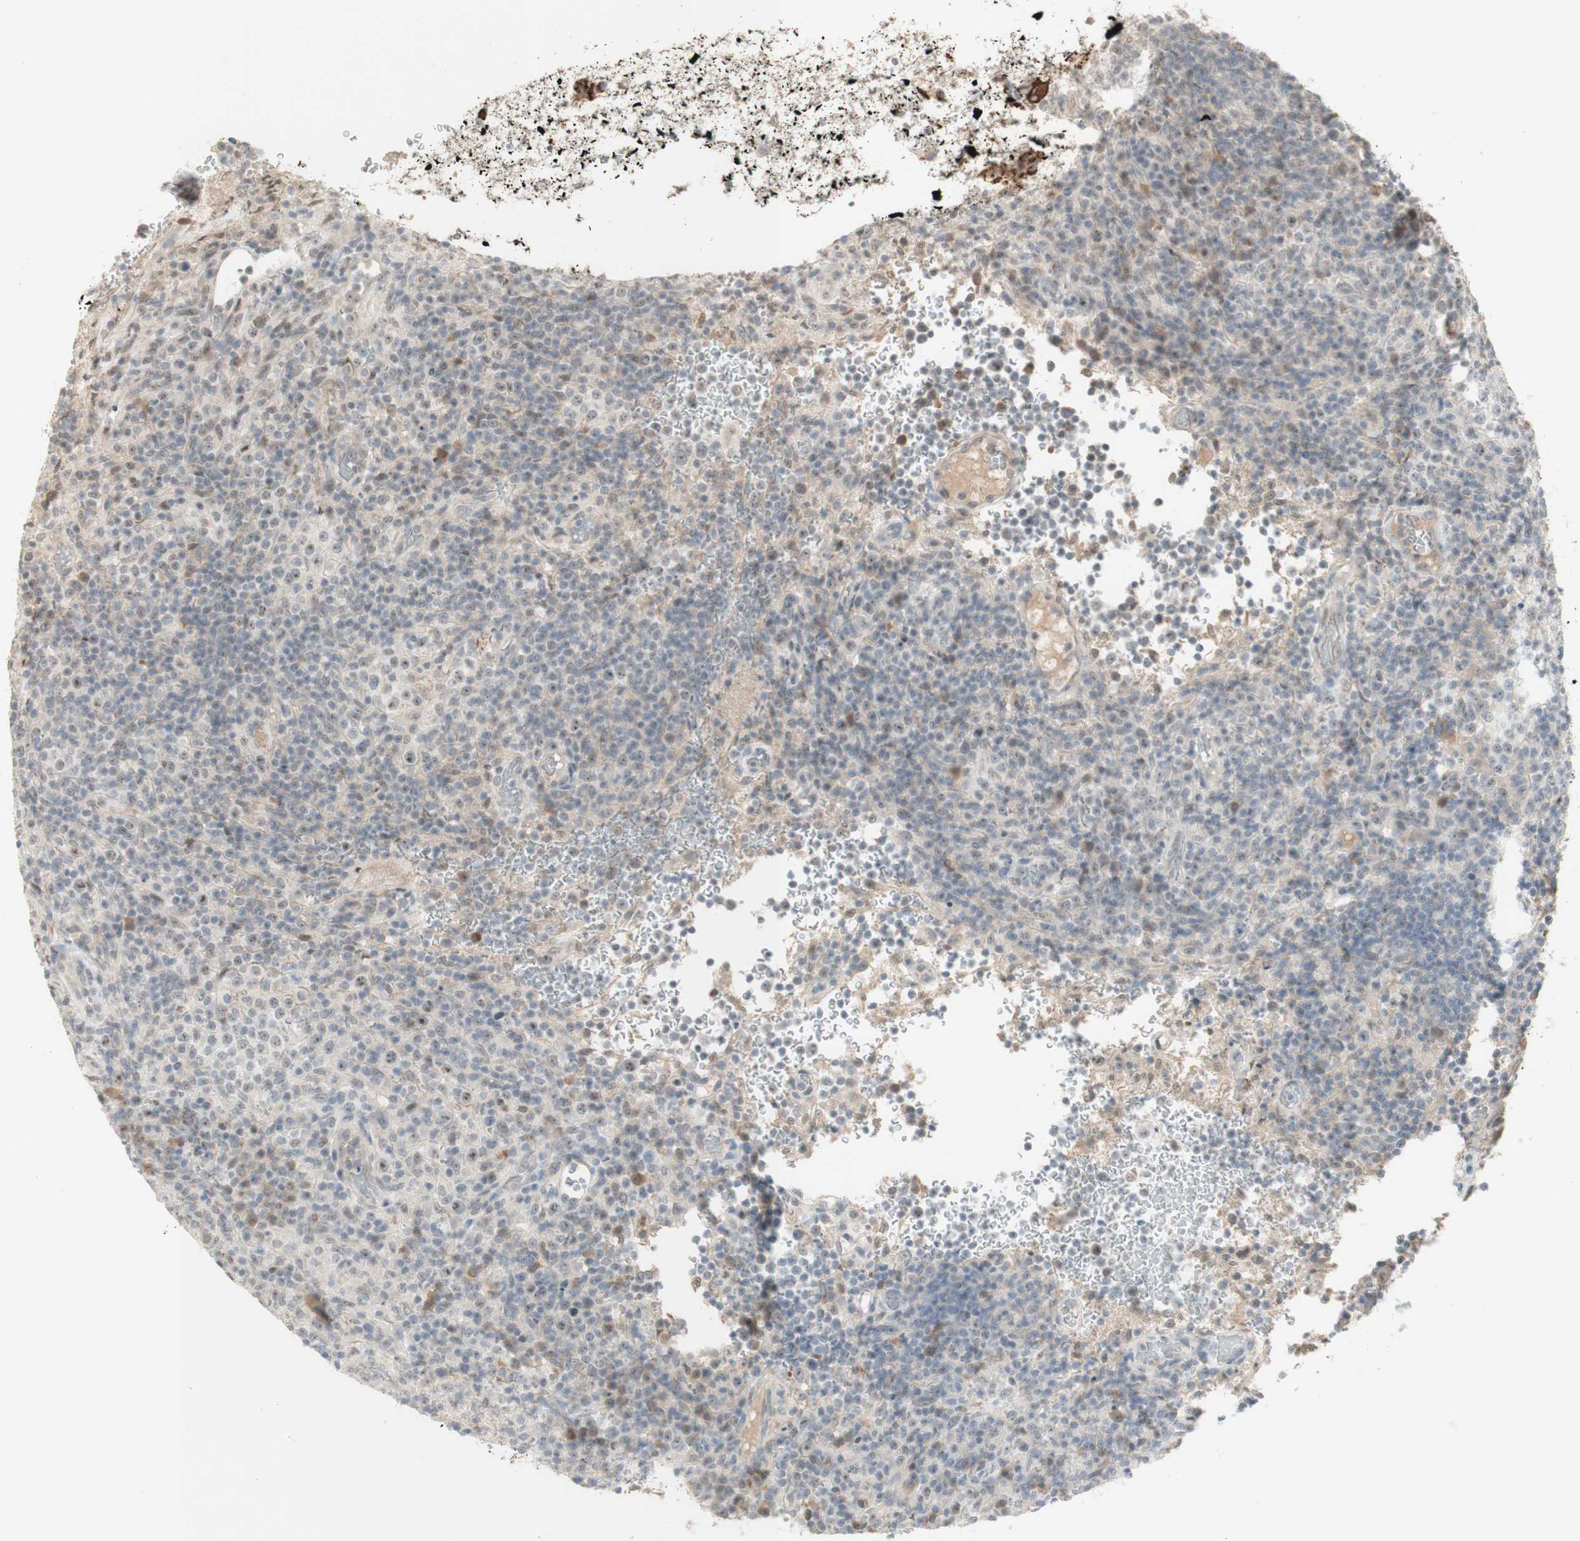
{"staining": {"intensity": "weak", "quantity": "<25%", "location": "cytoplasmic/membranous"}, "tissue": "lymphoma", "cell_type": "Tumor cells", "image_type": "cancer", "snomed": [{"axis": "morphology", "description": "Malignant lymphoma, non-Hodgkin's type, High grade"}, {"axis": "topography", "description": "Lymph node"}], "caption": "The photomicrograph displays no significant staining in tumor cells of lymphoma. (DAB (3,3'-diaminobenzidine) immunohistochemistry visualized using brightfield microscopy, high magnification).", "gene": "PLCD4", "patient": {"sex": "female", "age": 76}}